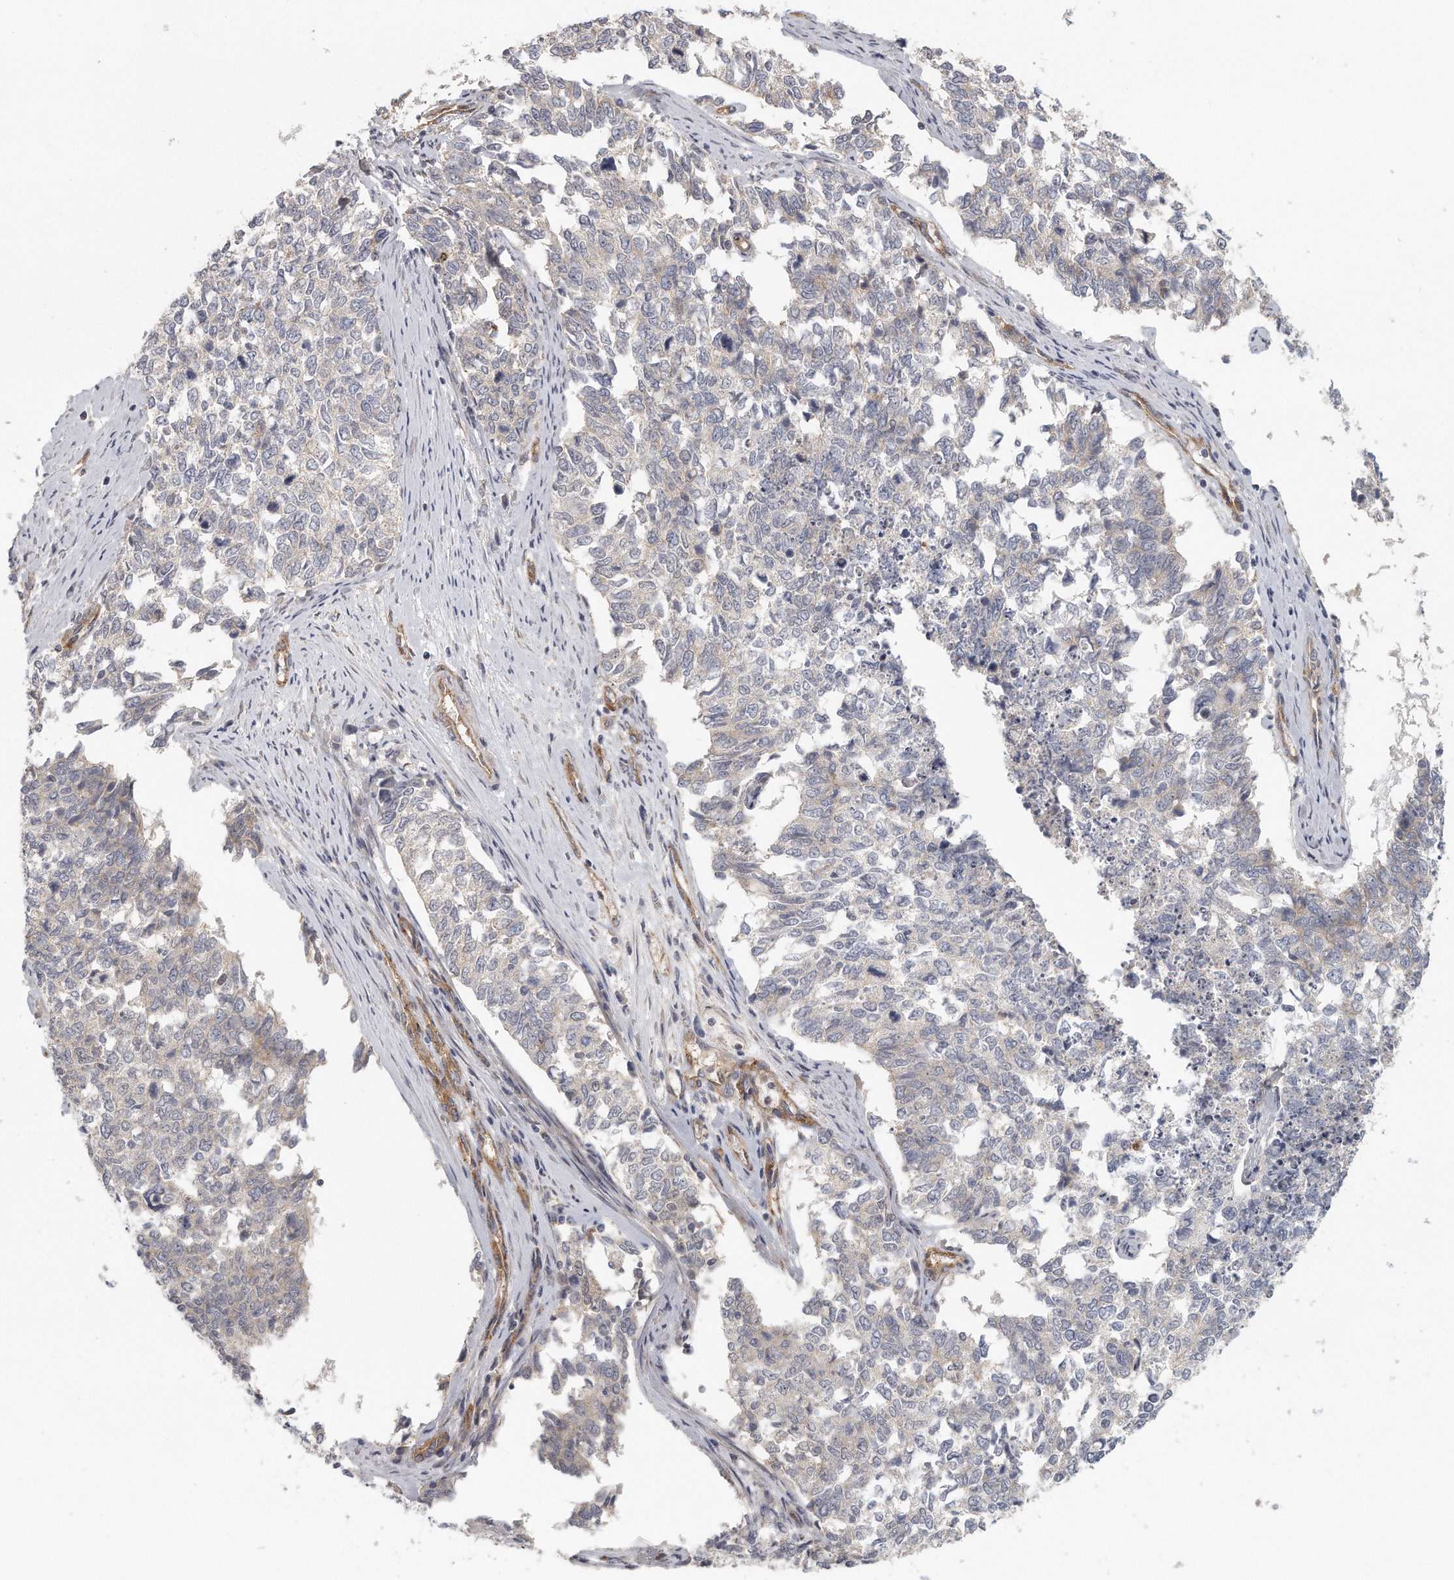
{"staining": {"intensity": "negative", "quantity": "none", "location": "none"}, "tissue": "cervical cancer", "cell_type": "Tumor cells", "image_type": "cancer", "snomed": [{"axis": "morphology", "description": "Squamous cell carcinoma, NOS"}, {"axis": "topography", "description": "Cervix"}], "caption": "Immunohistochemical staining of human cervical squamous cell carcinoma reveals no significant expression in tumor cells.", "gene": "MTERF4", "patient": {"sex": "female", "age": 63}}